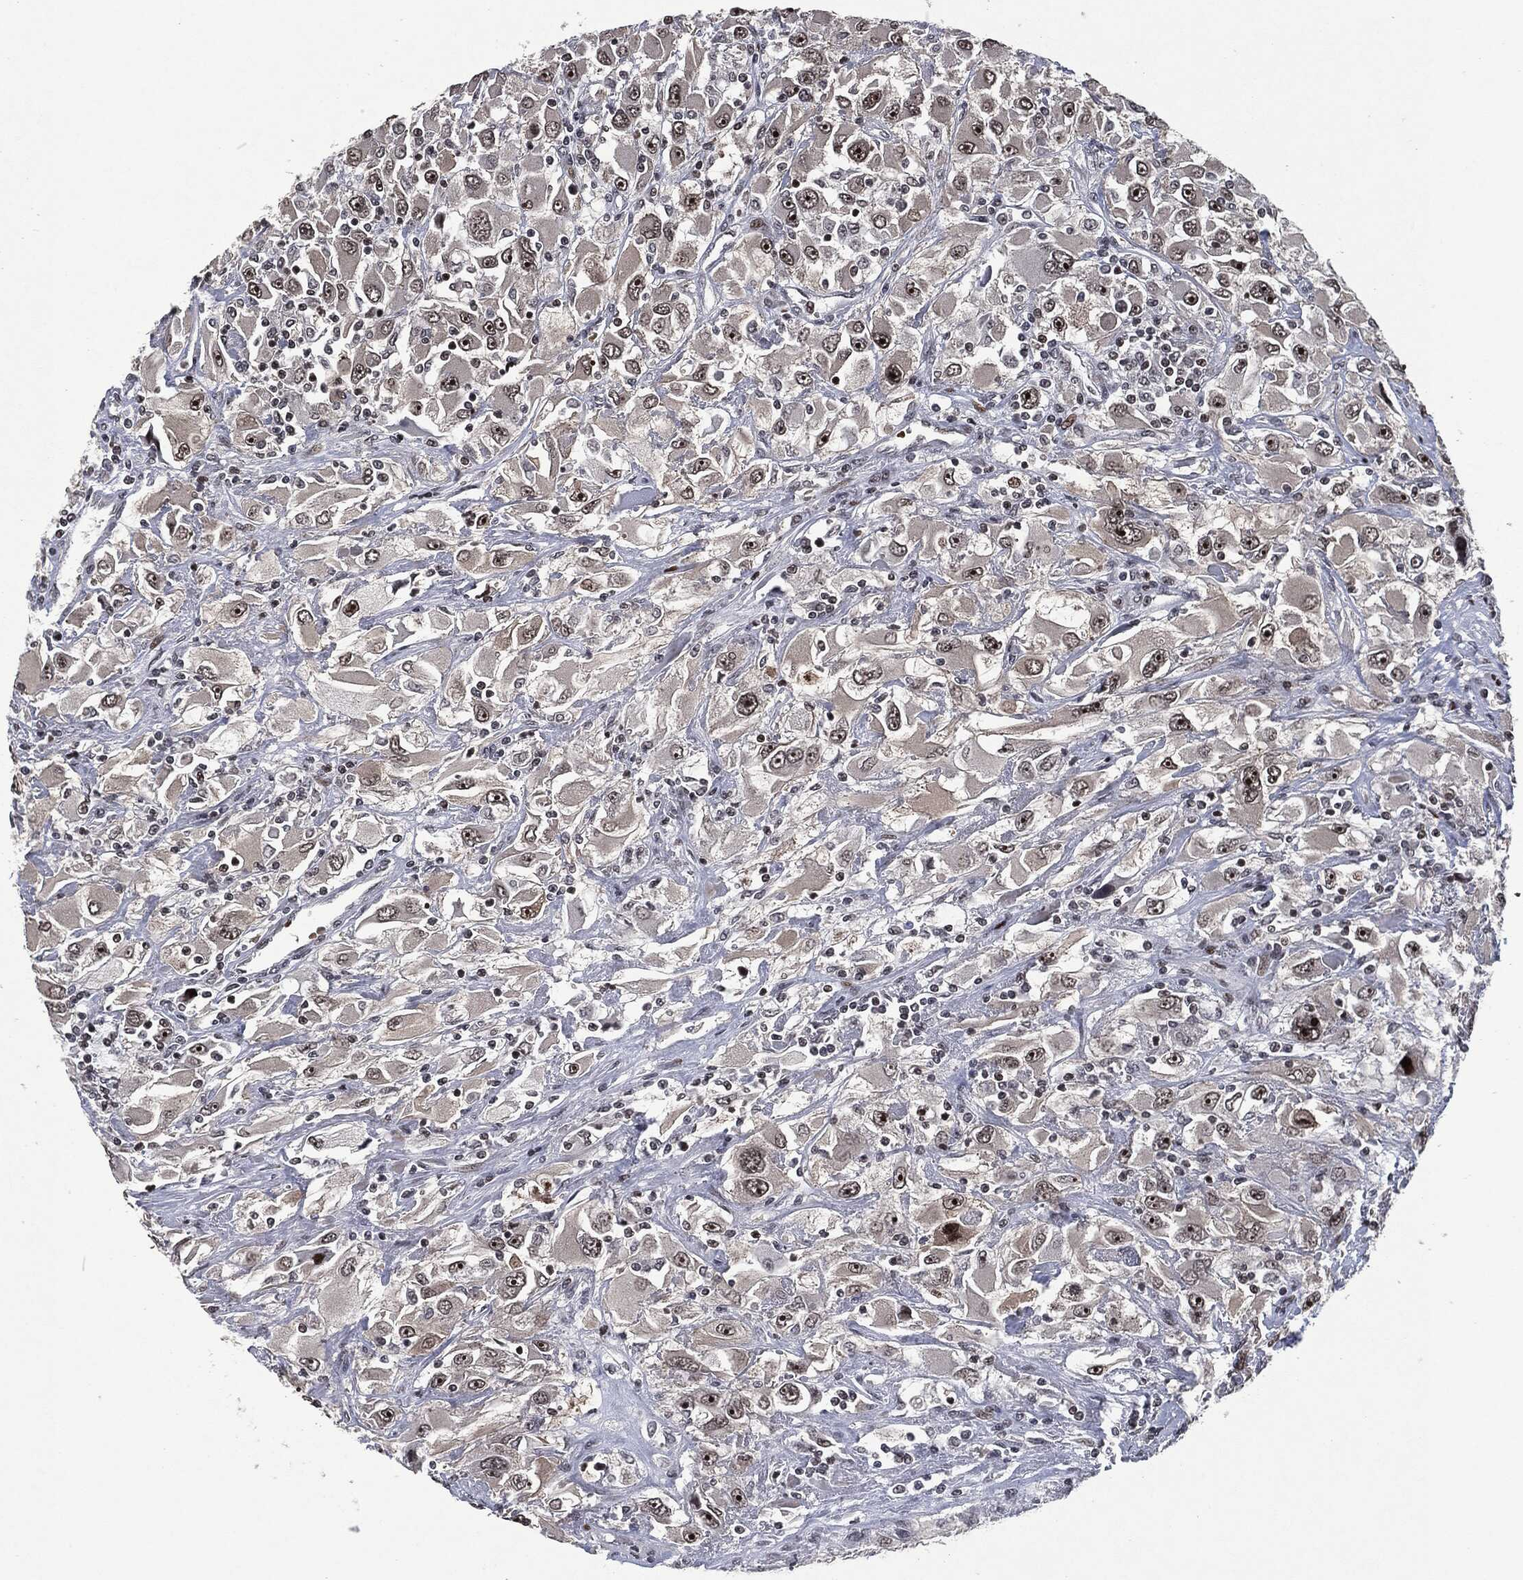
{"staining": {"intensity": "moderate", "quantity": "<25%", "location": "nuclear"}, "tissue": "renal cancer", "cell_type": "Tumor cells", "image_type": "cancer", "snomed": [{"axis": "morphology", "description": "Adenocarcinoma, NOS"}, {"axis": "topography", "description": "Kidney"}], "caption": "A low amount of moderate nuclear staining is identified in about <25% of tumor cells in renal cancer tissue.", "gene": "EGFR", "patient": {"sex": "female", "age": 52}}